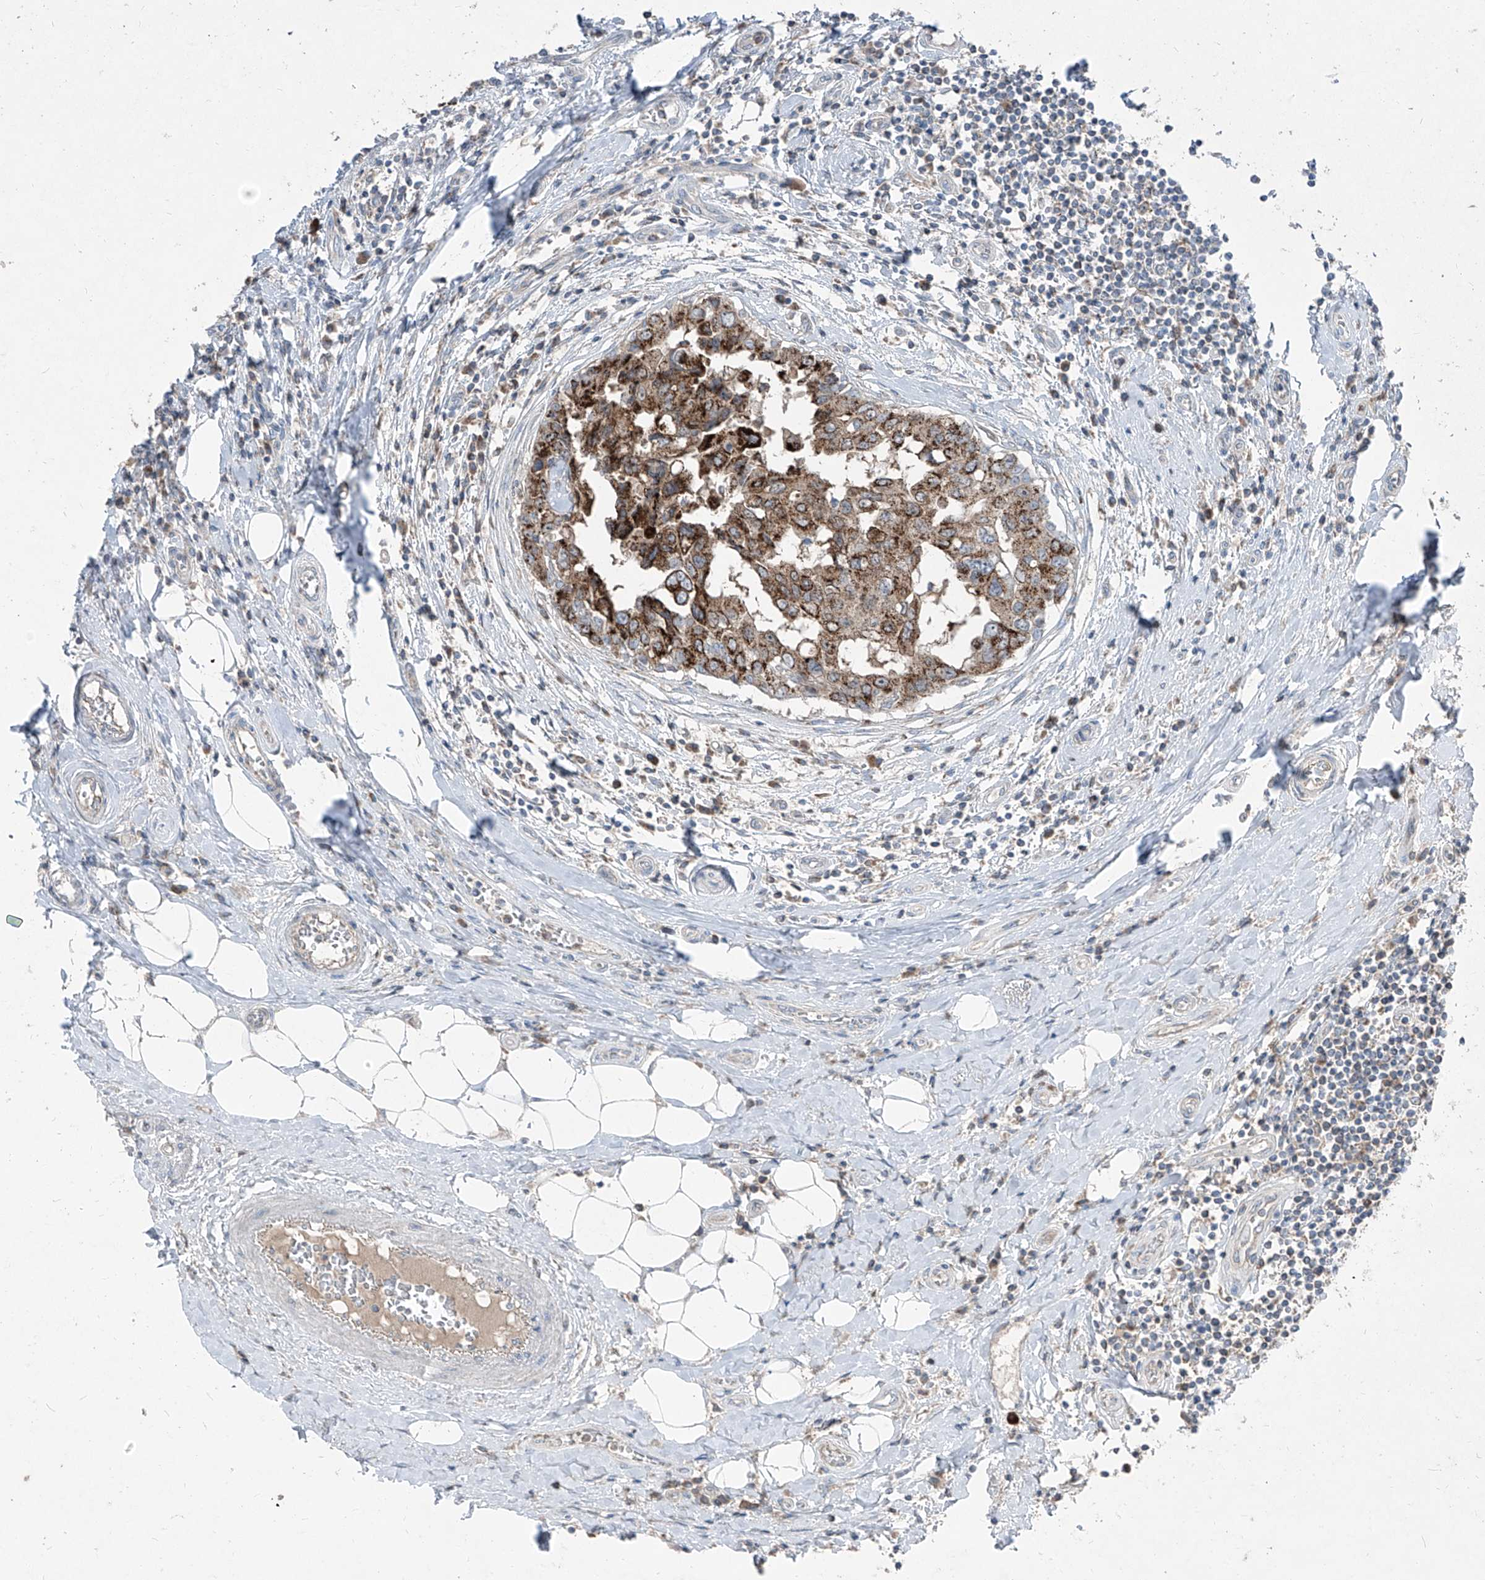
{"staining": {"intensity": "strong", "quantity": ">75%", "location": "cytoplasmic/membranous"}, "tissue": "breast cancer", "cell_type": "Tumor cells", "image_type": "cancer", "snomed": [{"axis": "morphology", "description": "Duct carcinoma"}, {"axis": "topography", "description": "Breast"}], "caption": "A histopathology image of breast intraductal carcinoma stained for a protein shows strong cytoplasmic/membranous brown staining in tumor cells.", "gene": "ABCD3", "patient": {"sex": "female", "age": 27}}